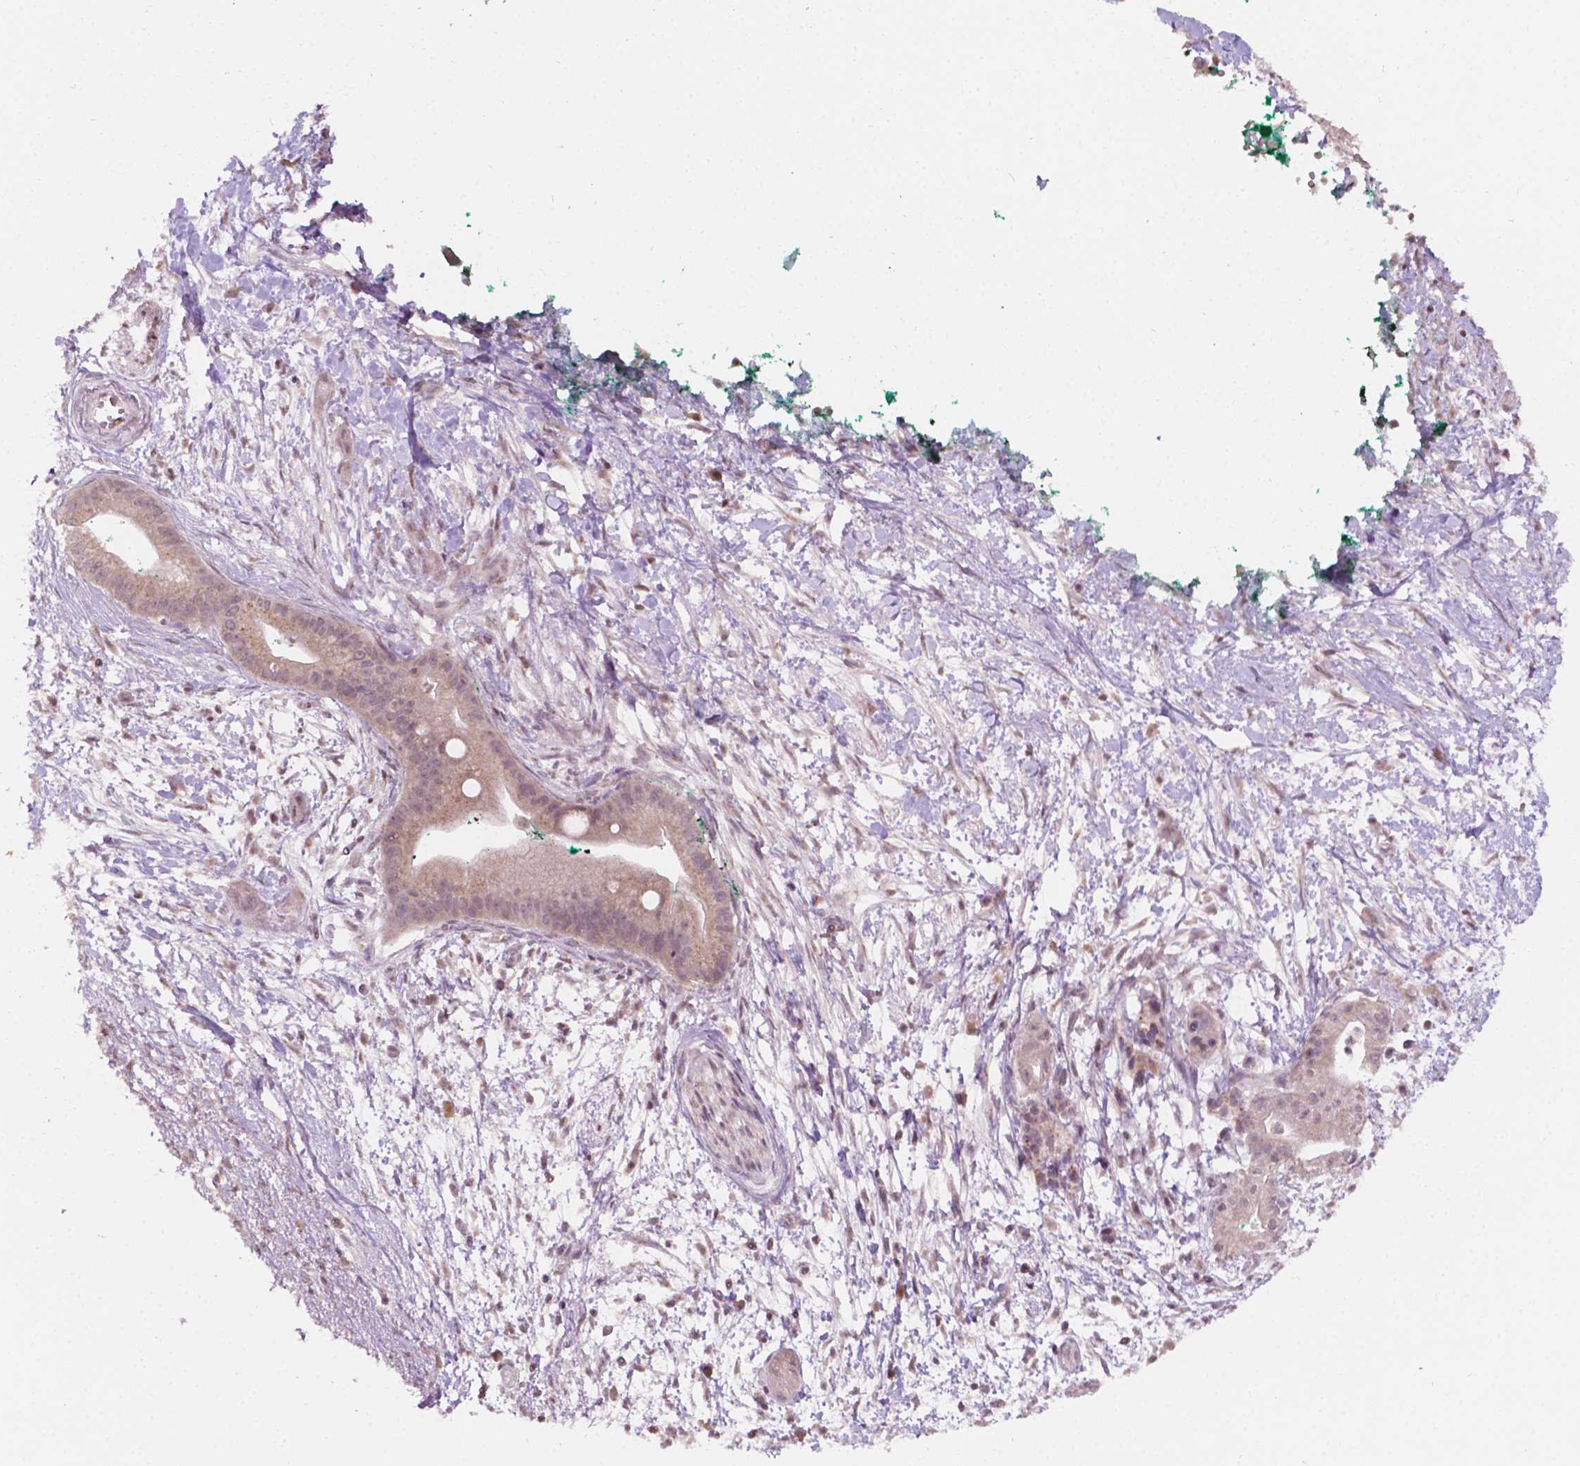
{"staining": {"intensity": "weak", "quantity": ">75%", "location": "cytoplasmic/membranous"}, "tissue": "pancreatic cancer", "cell_type": "Tumor cells", "image_type": "cancer", "snomed": [{"axis": "morphology", "description": "Normal tissue, NOS"}, {"axis": "morphology", "description": "Adenocarcinoma, NOS"}, {"axis": "topography", "description": "Lymph node"}, {"axis": "topography", "description": "Pancreas"}], "caption": "This image reveals IHC staining of human adenocarcinoma (pancreatic), with low weak cytoplasmic/membranous expression in approximately >75% of tumor cells.", "gene": "NOS1AP", "patient": {"sex": "female", "age": 58}}